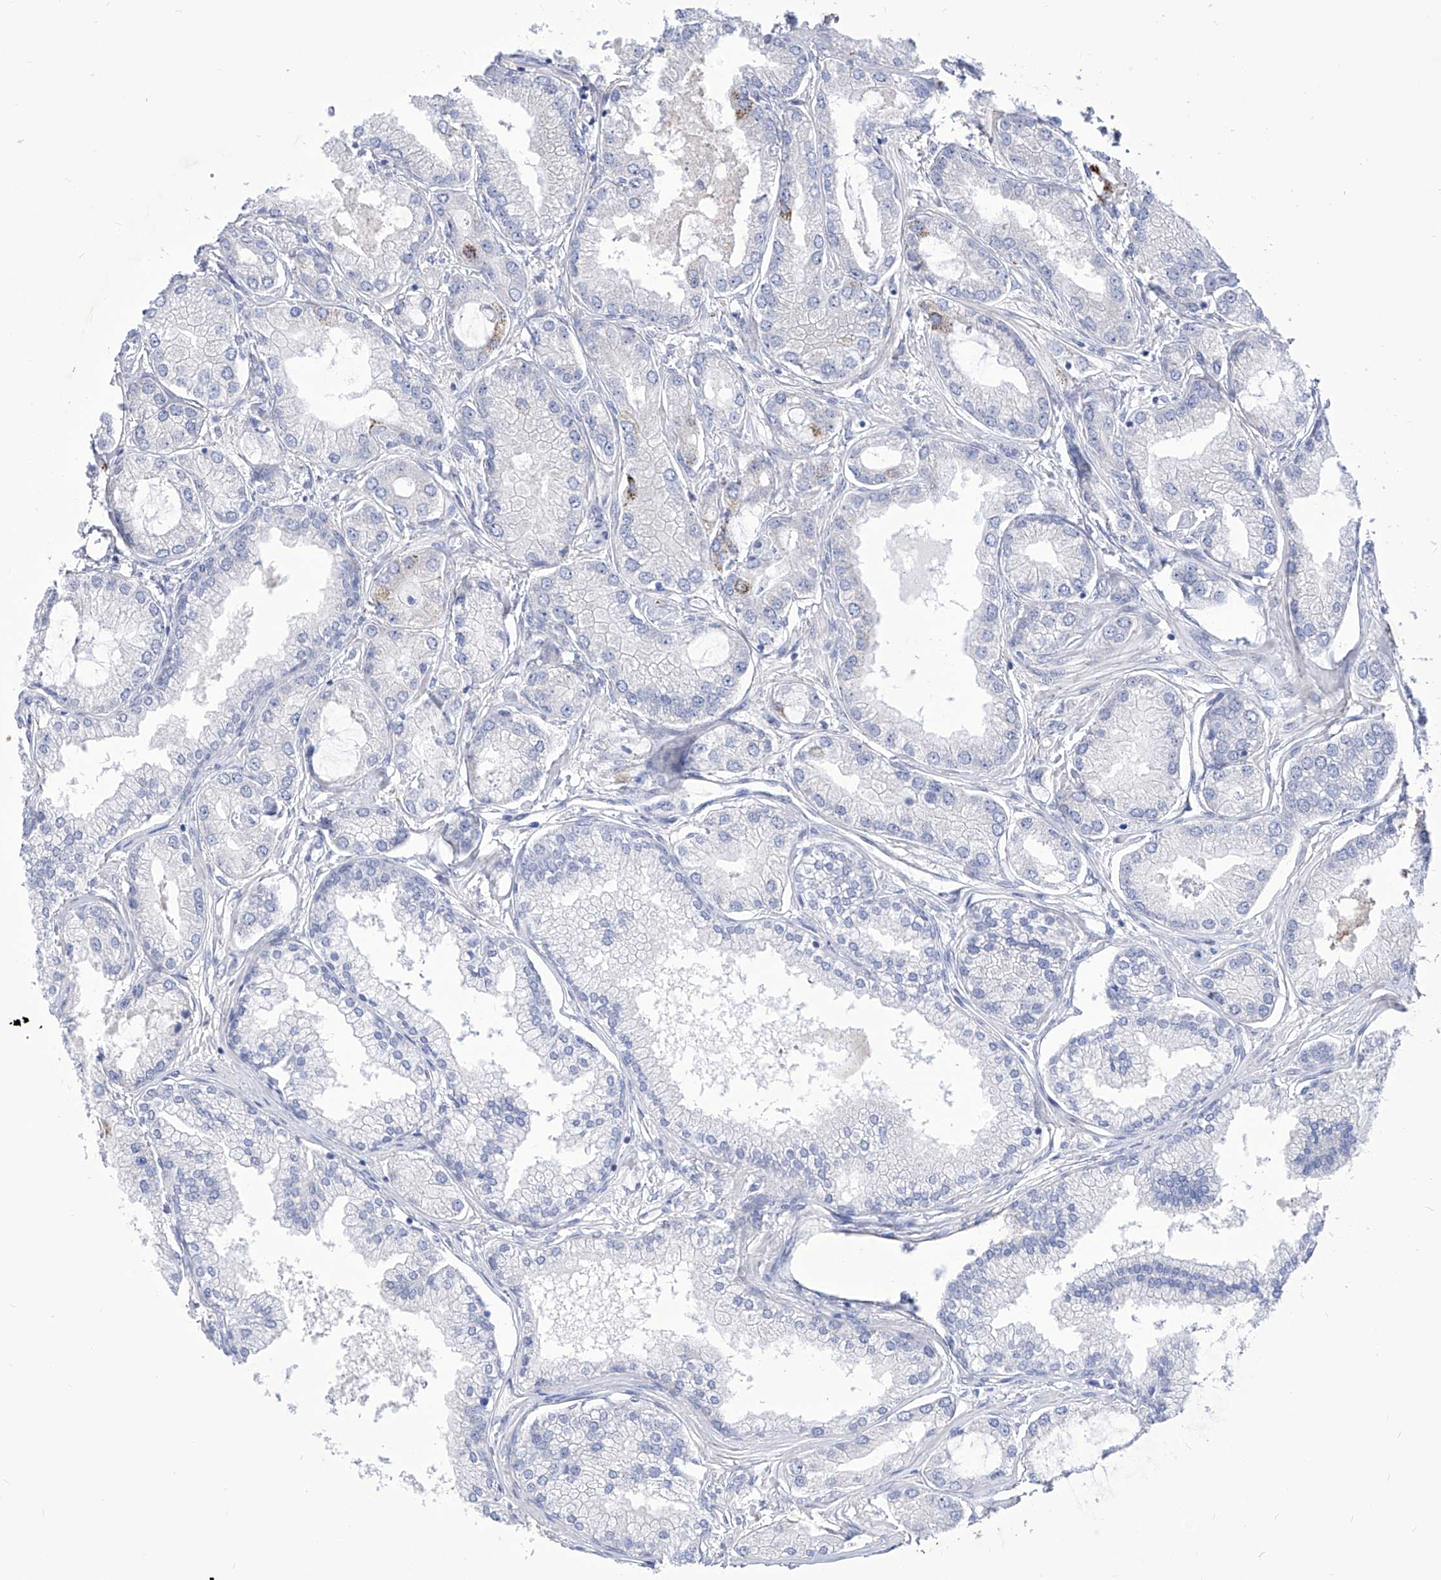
{"staining": {"intensity": "negative", "quantity": "none", "location": "none"}, "tissue": "prostate cancer", "cell_type": "Tumor cells", "image_type": "cancer", "snomed": [{"axis": "morphology", "description": "Adenocarcinoma, Low grade"}, {"axis": "topography", "description": "Prostate"}], "caption": "Immunohistochemistry image of neoplastic tissue: human prostate adenocarcinoma (low-grade) stained with DAB (3,3'-diaminobenzidine) exhibits no significant protein staining in tumor cells.", "gene": "C1orf87", "patient": {"sex": "male", "age": 62}}